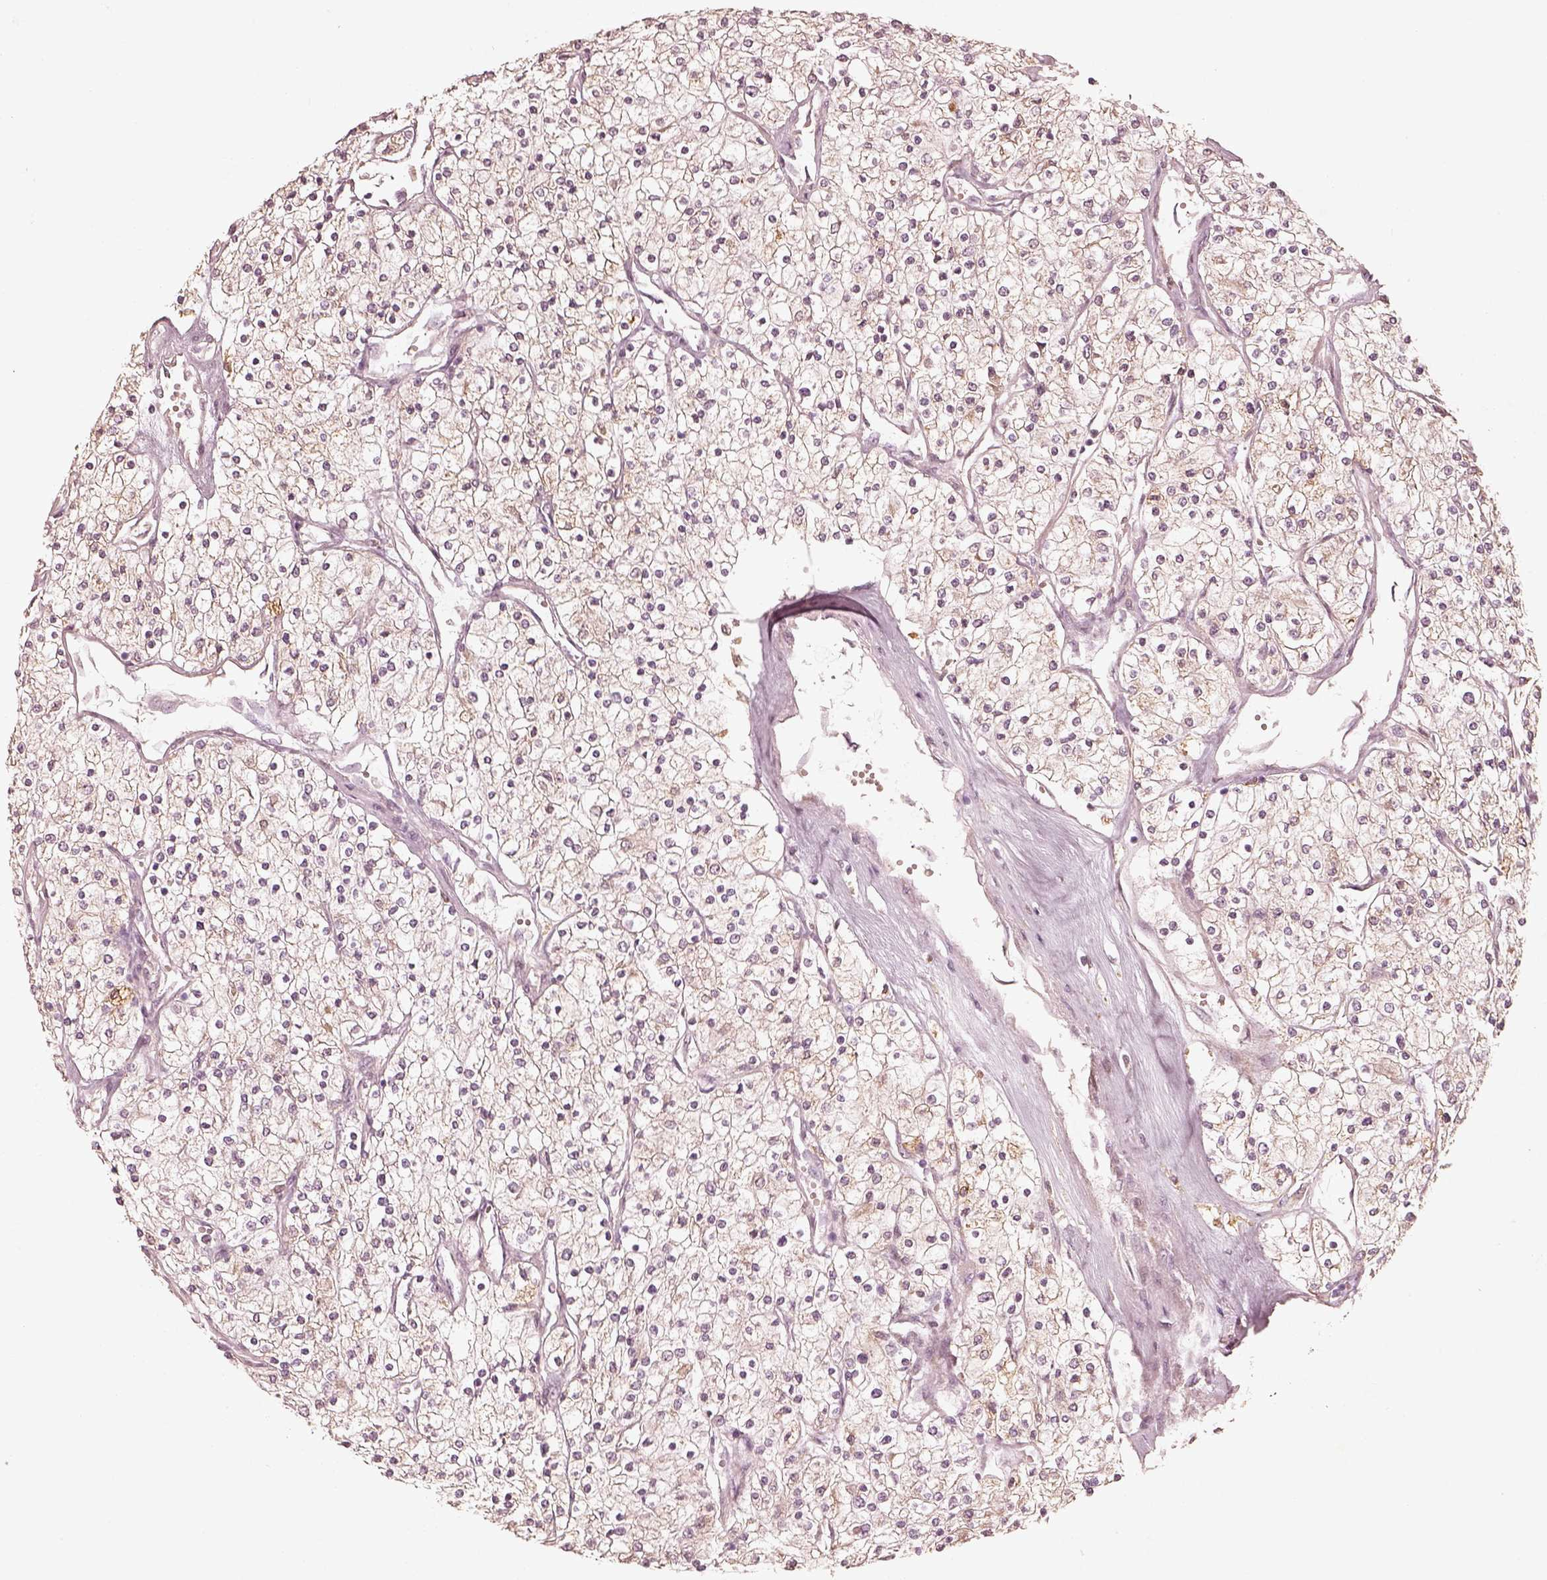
{"staining": {"intensity": "weak", "quantity": ">75%", "location": "cytoplasmic/membranous"}, "tissue": "renal cancer", "cell_type": "Tumor cells", "image_type": "cancer", "snomed": [{"axis": "morphology", "description": "Adenocarcinoma, NOS"}, {"axis": "topography", "description": "Kidney"}], "caption": "Adenocarcinoma (renal) stained with DAB immunohistochemistry (IHC) shows low levels of weak cytoplasmic/membranous positivity in approximately >75% of tumor cells. (IHC, brightfield microscopy, high magnification).", "gene": "WLS", "patient": {"sex": "male", "age": 80}}